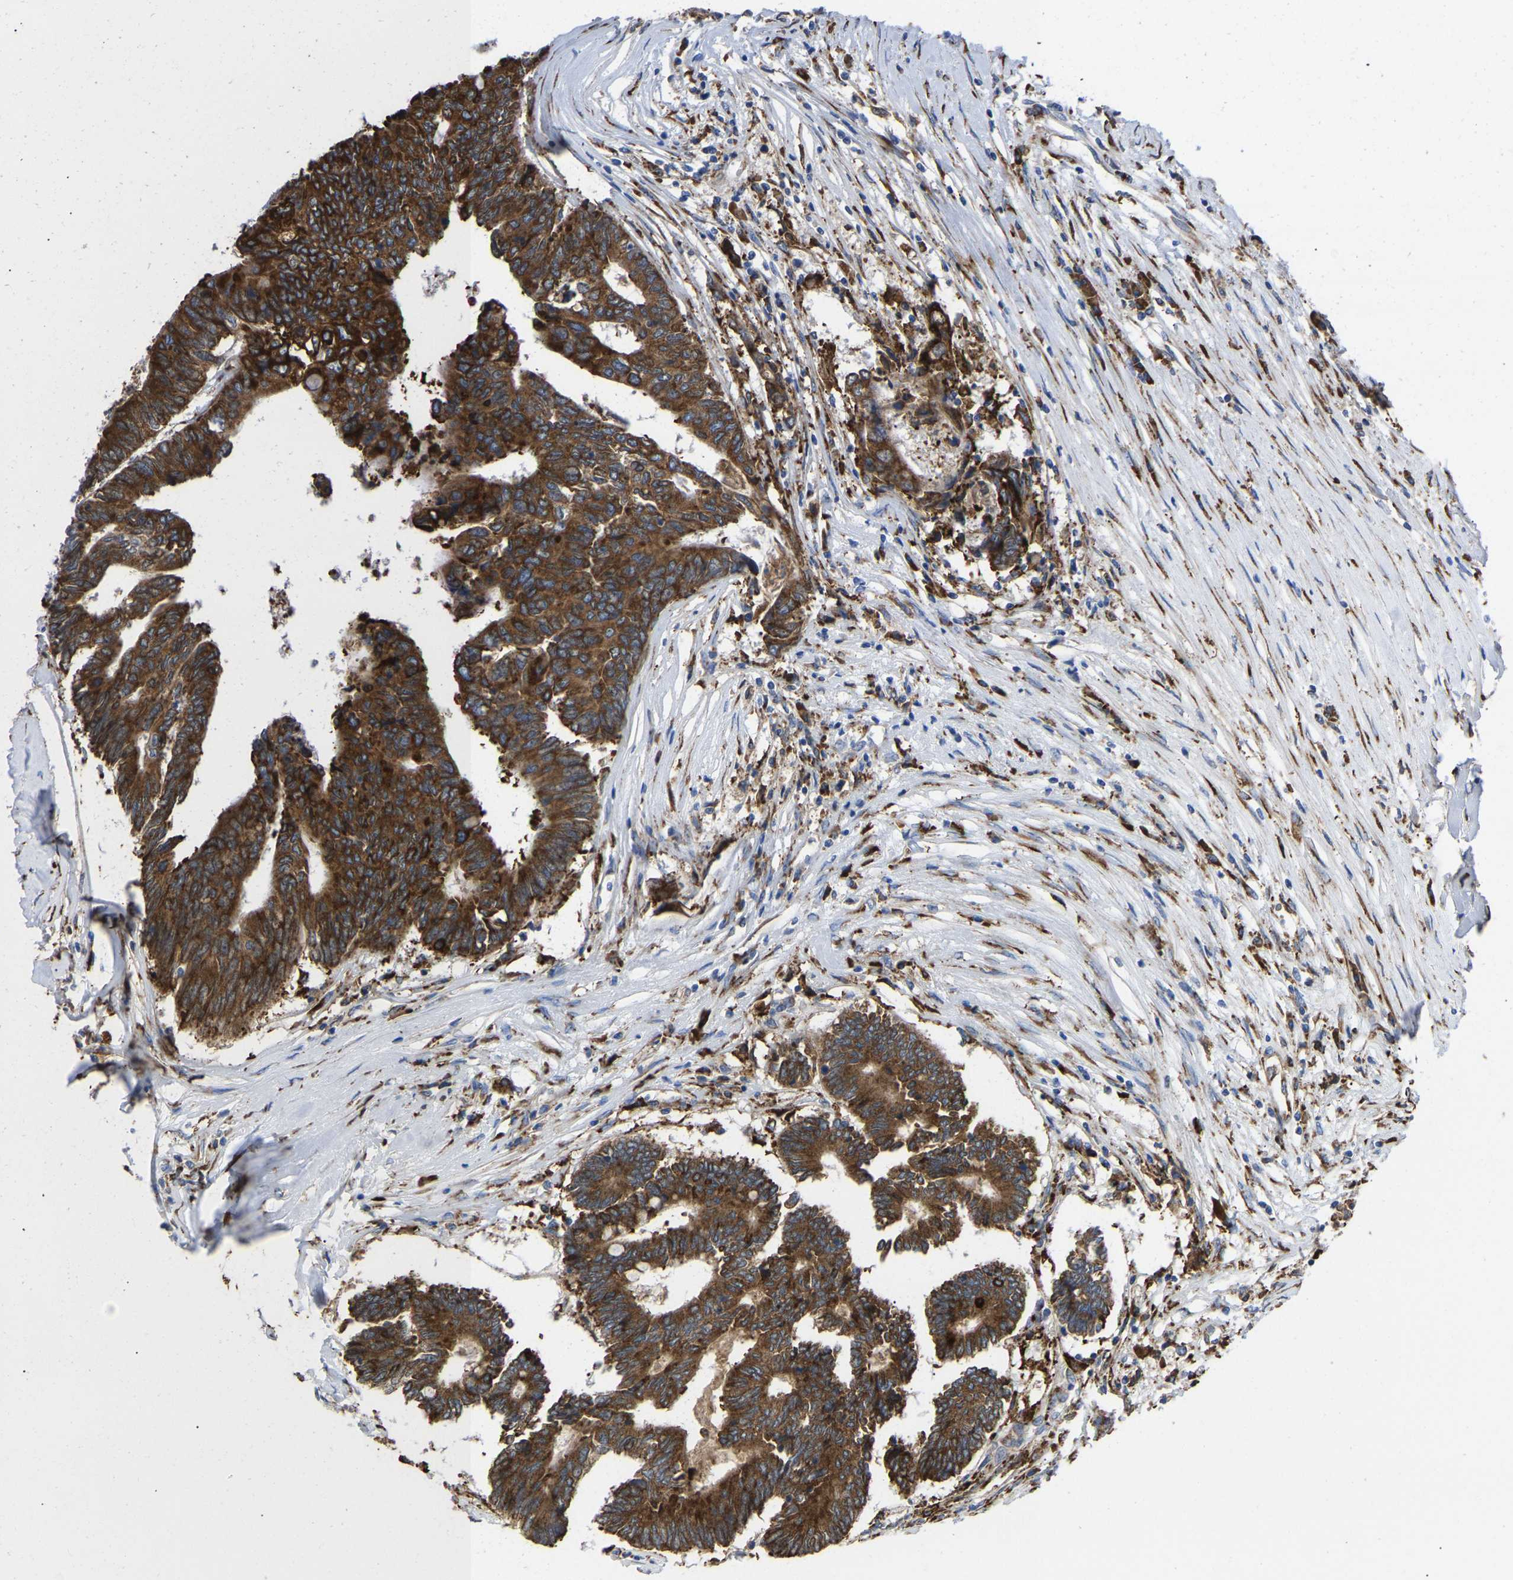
{"staining": {"intensity": "strong", "quantity": ">75%", "location": "cytoplasmic/membranous"}, "tissue": "colorectal cancer", "cell_type": "Tumor cells", "image_type": "cancer", "snomed": [{"axis": "morphology", "description": "Adenocarcinoma, NOS"}, {"axis": "topography", "description": "Rectum"}], "caption": "Adenocarcinoma (colorectal) stained with a protein marker exhibits strong staining in tumor cells.", "gene": "P4HB", "patient": {"sex": "male", "age": 63}}